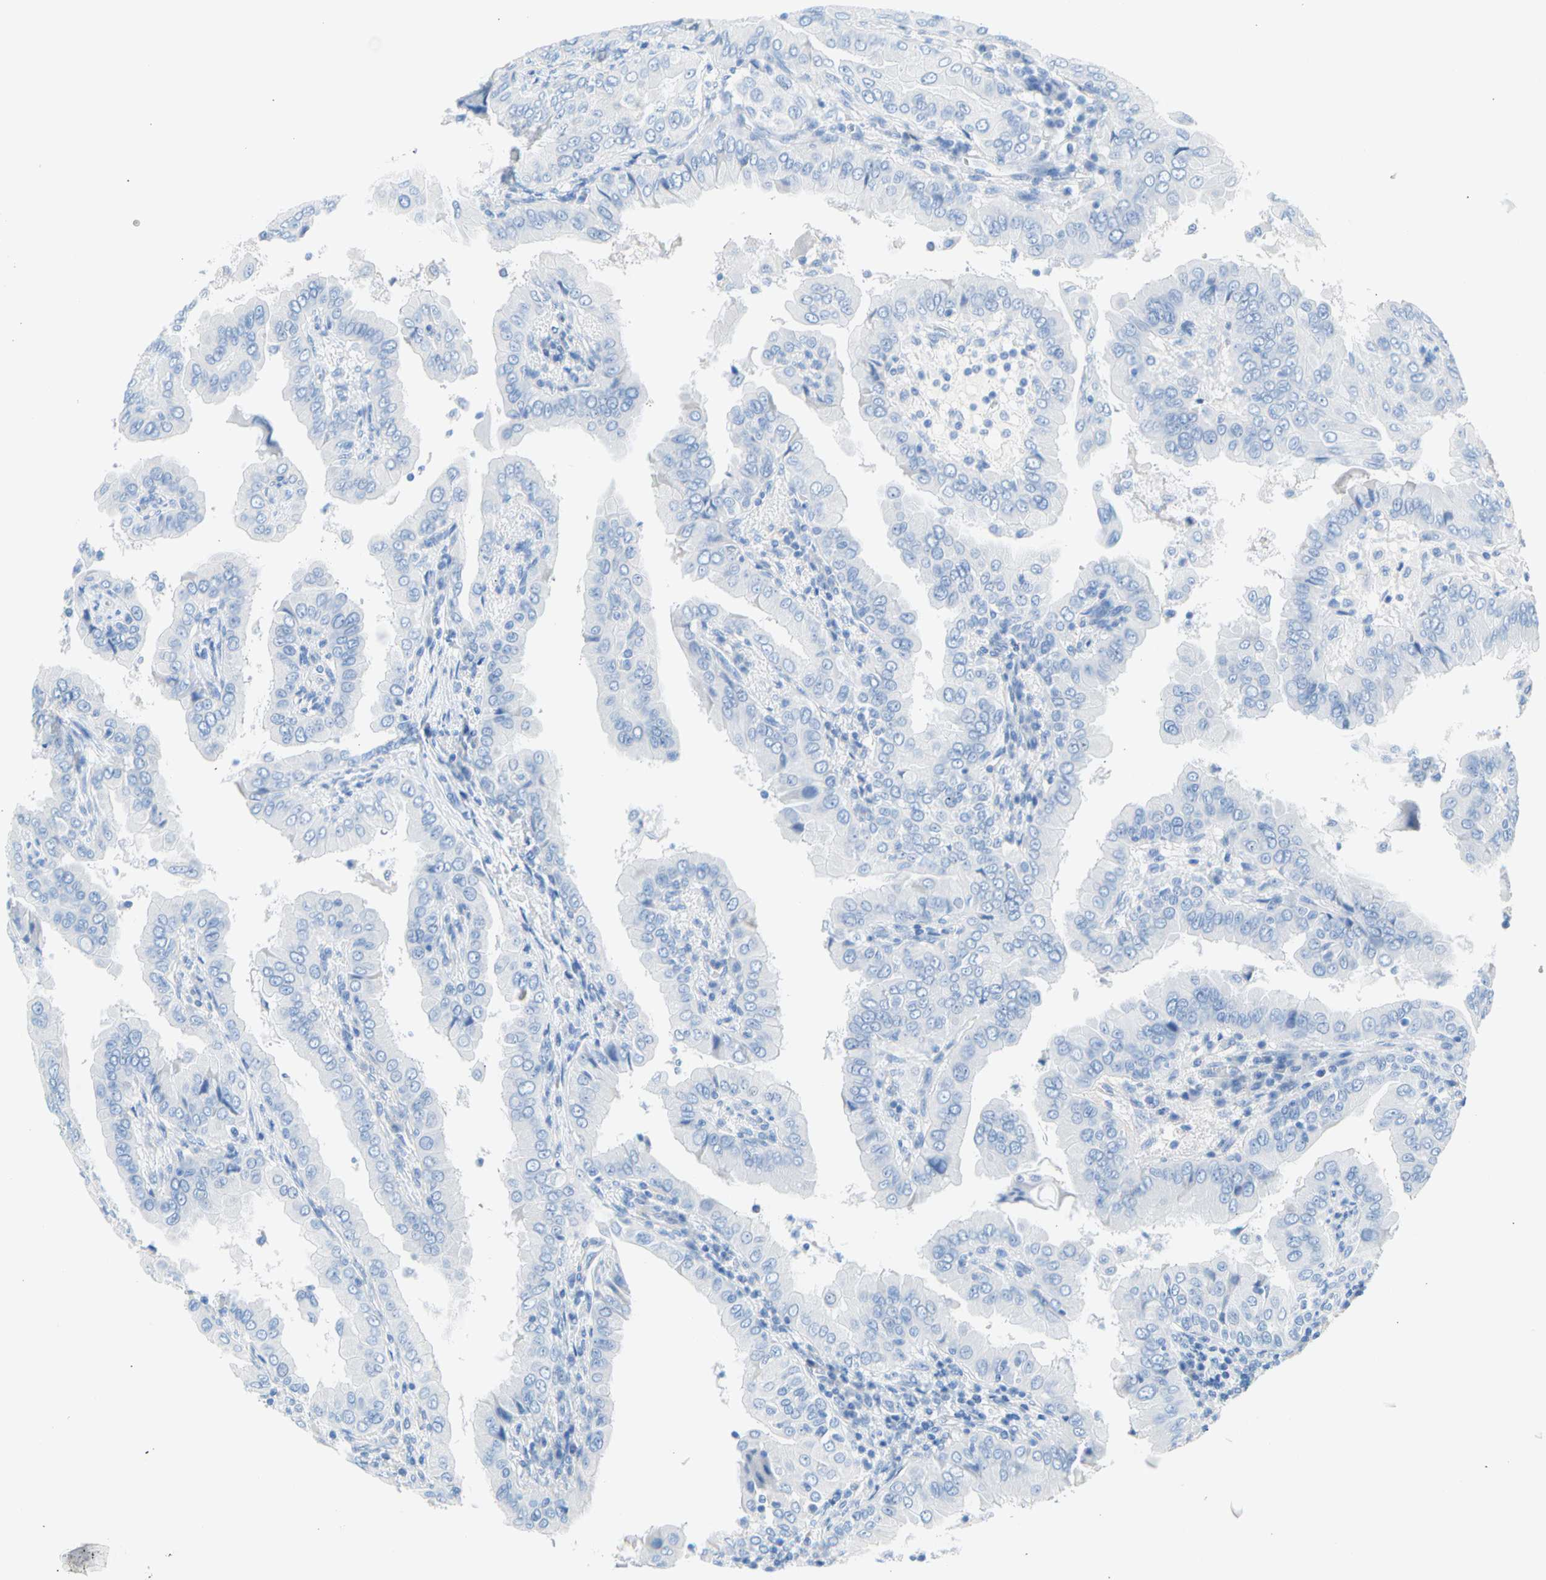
{"staining": {"intensity": "negative", "quantity": "none", "location": "none"}, "tissue": "thyroid cancer", "cell_type": "Tumor cells", "image_type": "cancer", "snomed": [{"axis": "morphology", "description": "Papillary adenocarcinoma, NOS"}, {"axis": "topography", "description": "Thyroid gland"}], "caption": "Immunohistochemical staining of human thyroid cancer demonstrates no significant staining in tumor cells. Nuclei are stained in blue.", "gene": "CEL", "patient": {"sex": "male", "age": 33}}